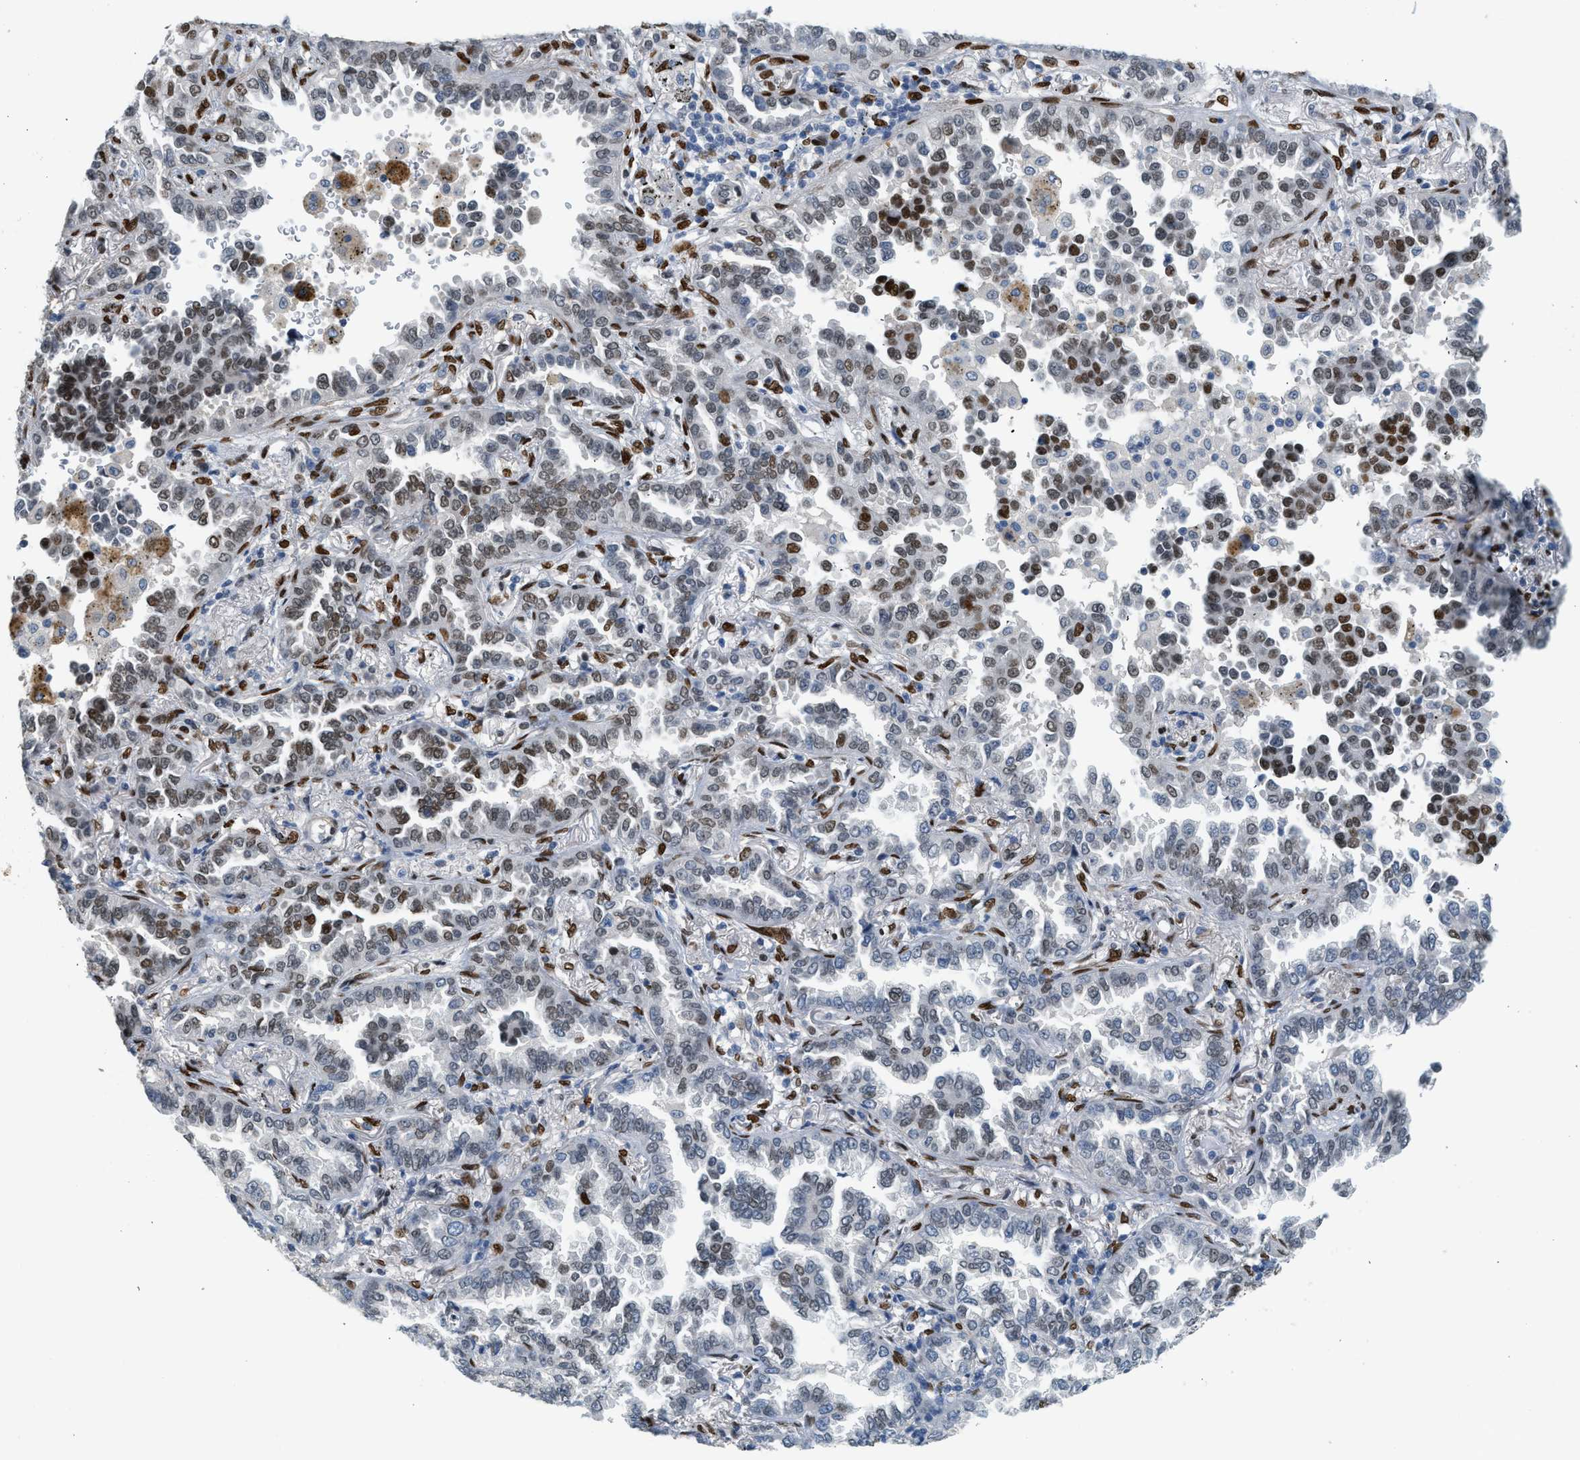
{"staining": {"intensity": "weak", "quantity": ">75%", "location": "nuclear"}, "tissue": "lung cancer", "cell_type": "Tumor cells", "image_type": "cancer", "snomed": [{"axis": "morphology", "description": "Normal tissue, NOS"}, {"axis": "morphology", "description": "Adenocarcinoma, NOS"}, {"axis": "topography", "description": "Lung"}], "caption": "Human lung adenocarcinoma stained with a protein marker reveals weak staining in tumor cells.", "gene": "ZBTB20", "patient": {"sex": "male", "age": 59}}